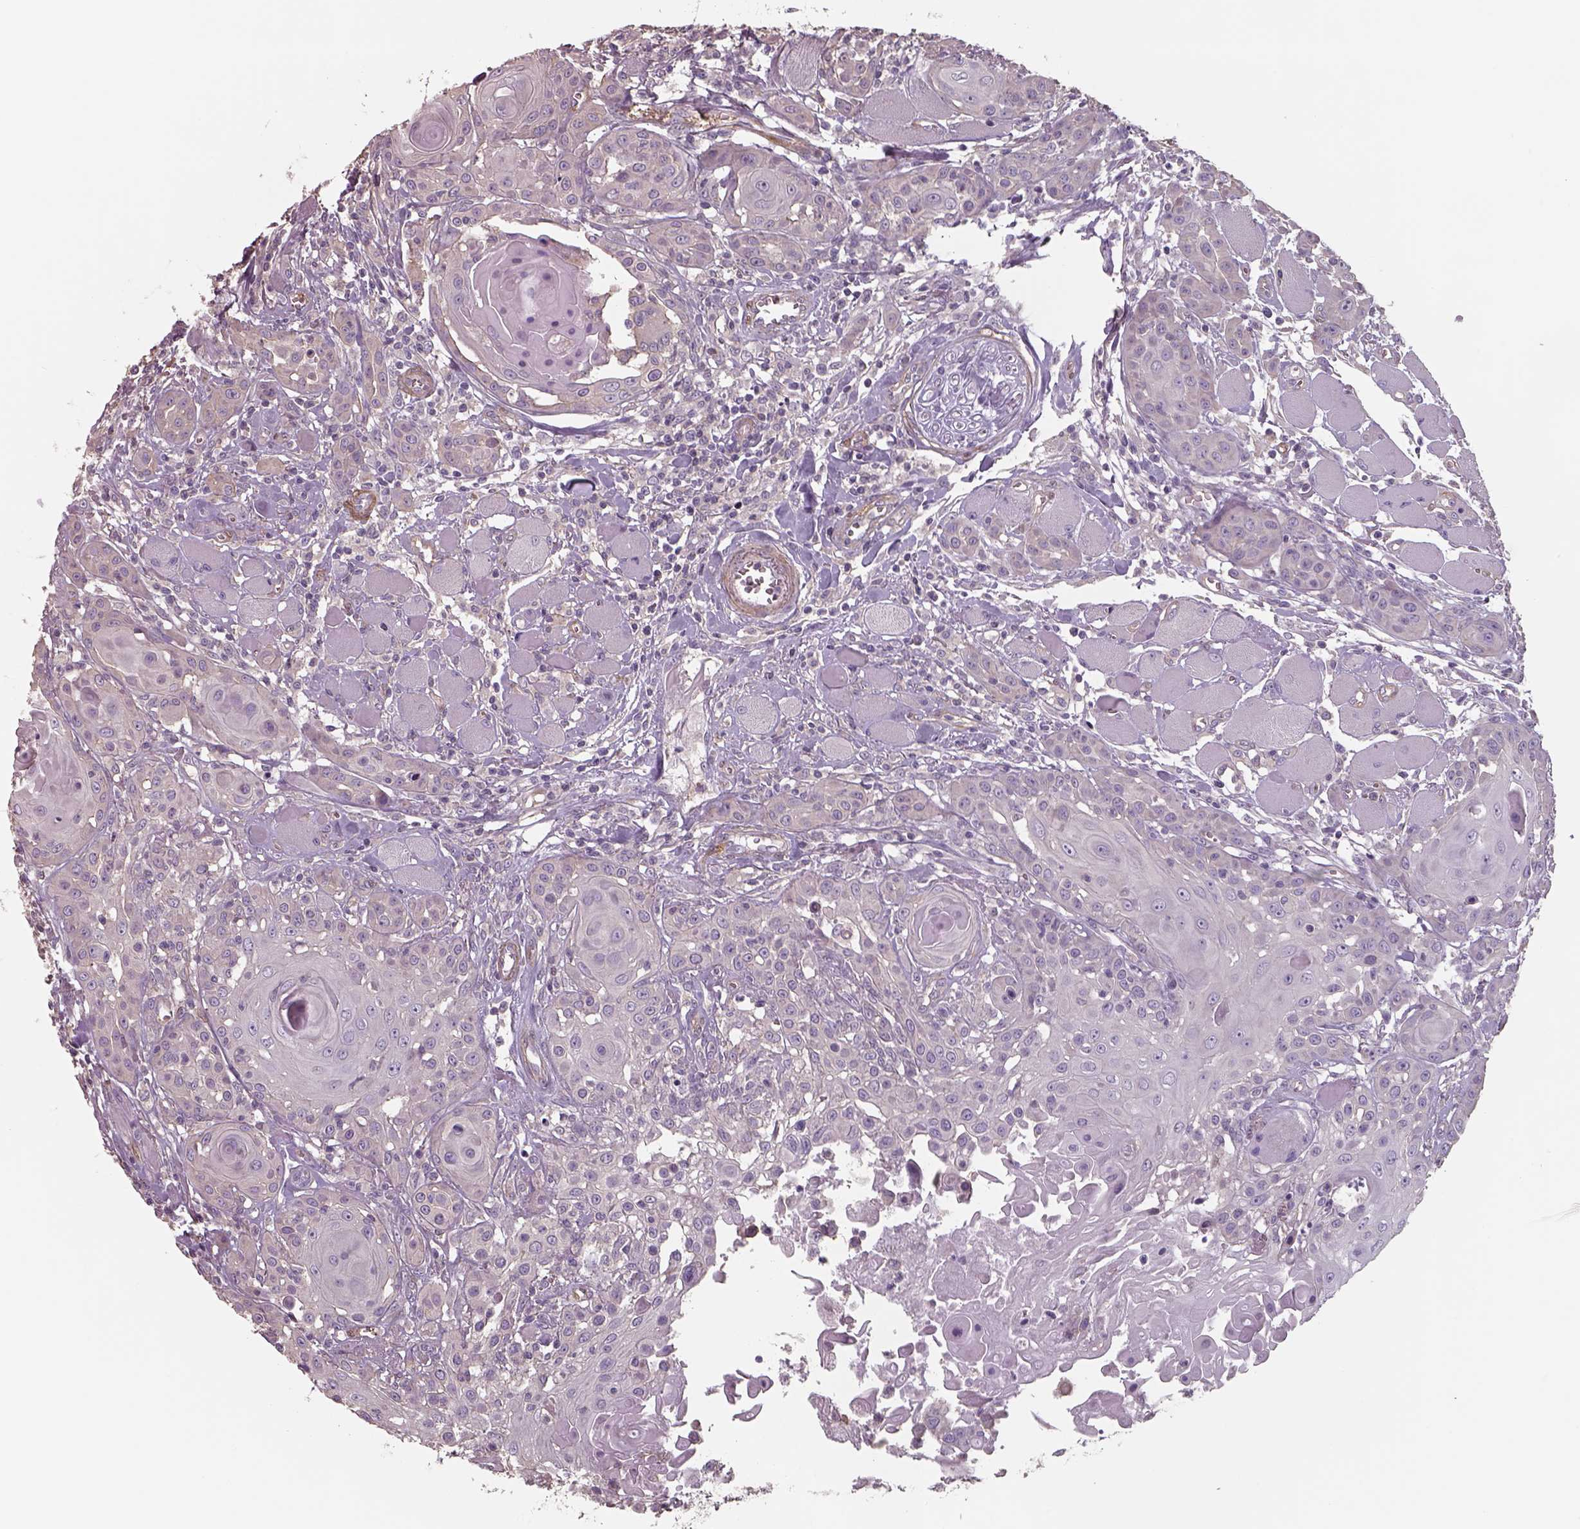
{"staining": {"intensity": "negative", "quantity": "none", "location": "none"}, "tissue": "head and neck cancer", "cell_type": "Tumor cells", "image_type": "cancer", "snomed": [{"axis": "morphology", "description": "Squamous cell carcinoma, NOS"}, {"axis": "topography", "description": "Head-Neck"}], "caption": "The immunohistochemistry (IHC) photomicrograph has no significant staining in tumor cells of head and neck squamous cell carcinoma tissue.", "gene": "ISYNA1", "patient": {"sex": "female", "age": 80}}